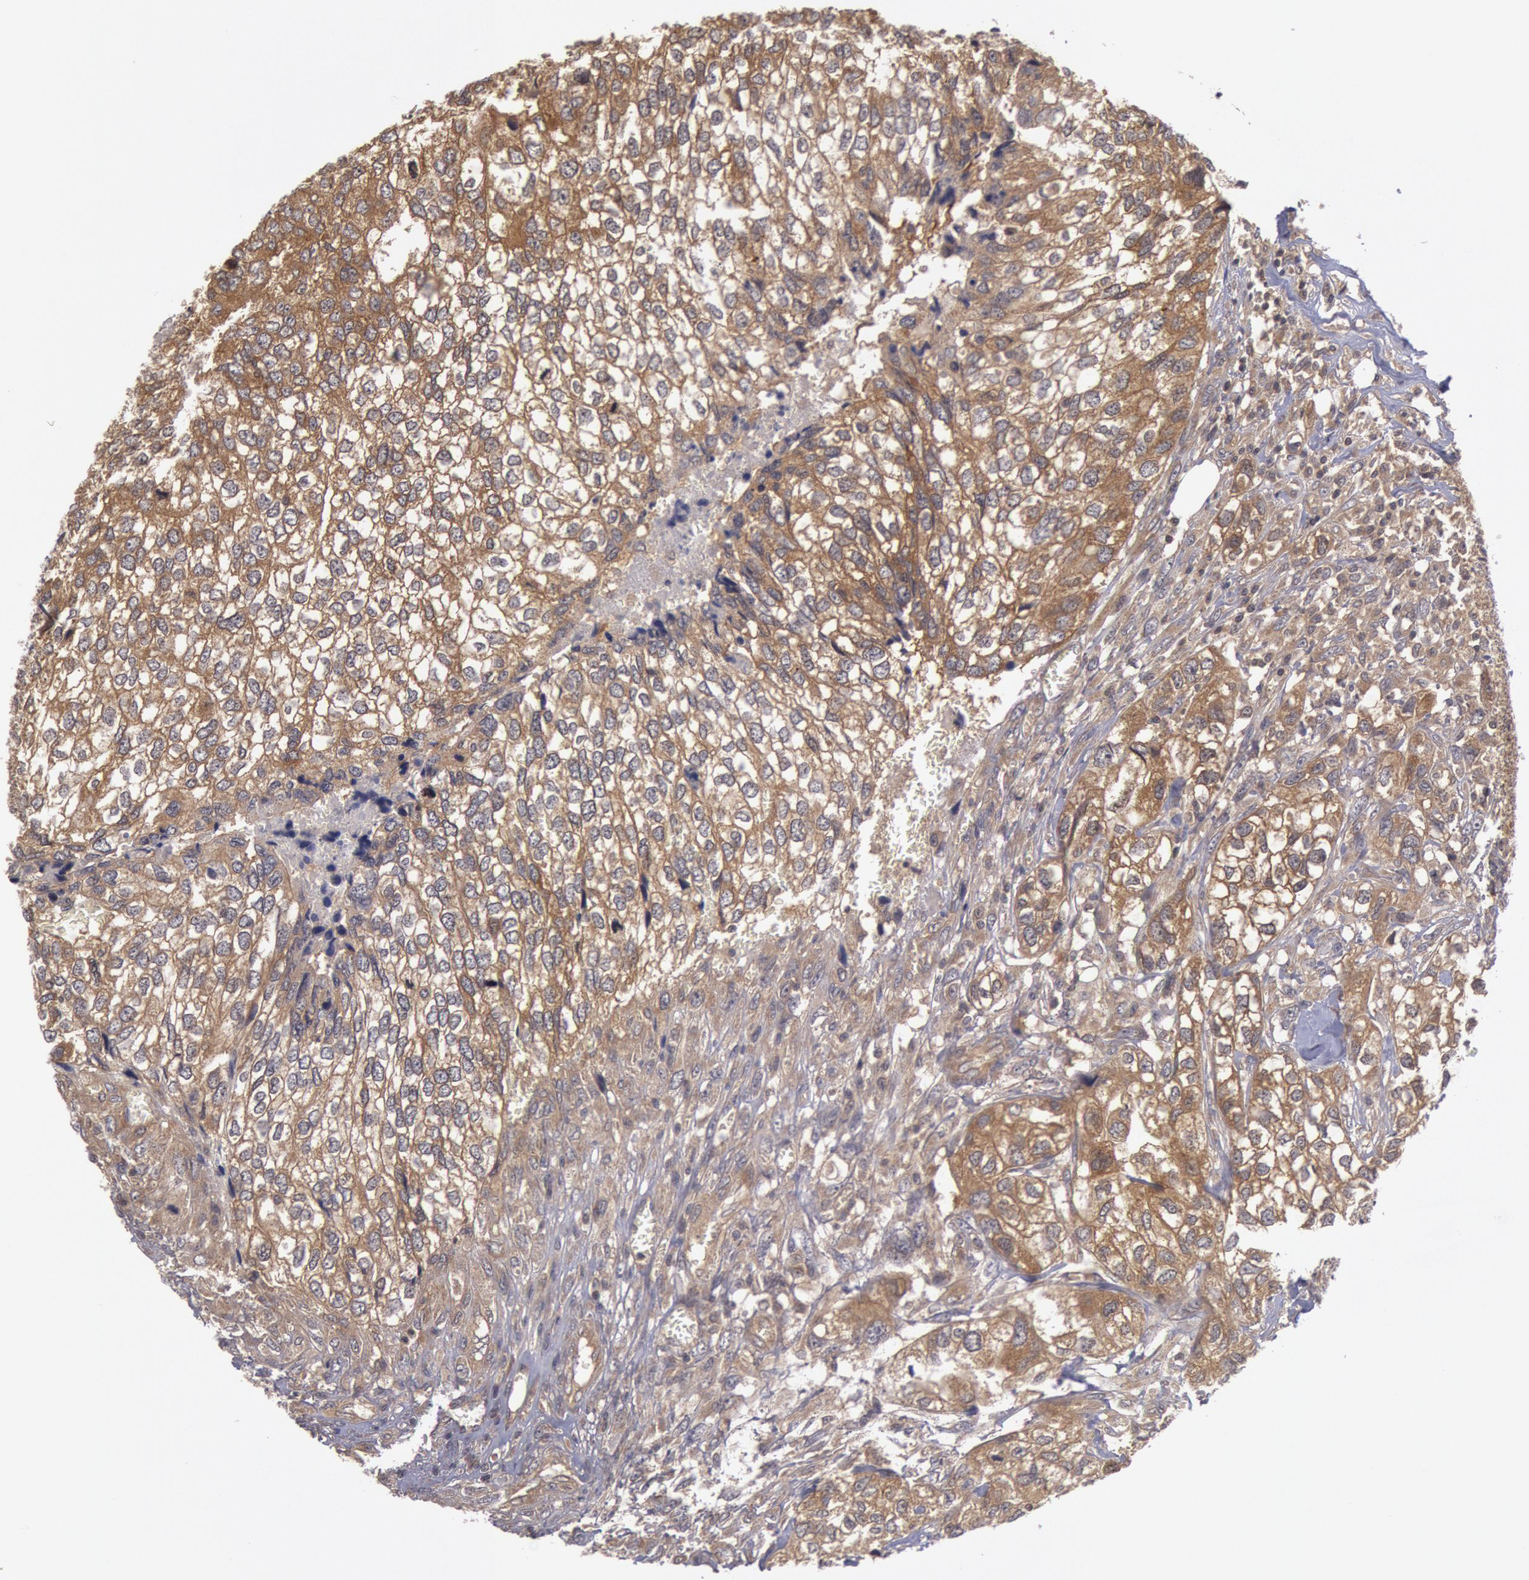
{"staining": {"intensity": "moderate", "quantity": ">75%", "location": "cytoplasmic/membranous"}, "tissue": "breast cancer", "cell_type": "Tumor cells", "image_type": "cancer", "snomed": [{"axis": "morphology", "description": "Neoplasm, malignant, NOS"}, {"axis": "topography", "description": "Breast"}], "caption": "Protein expression analysis of breast neoplasm (malignant) demonstrates moderate cytoplasmic/membranous staining in about >75% of tumor cells. Nuclei are stained in blue.", "gene": "BRAF", "patient": {"sex": "female", "age": 50}}